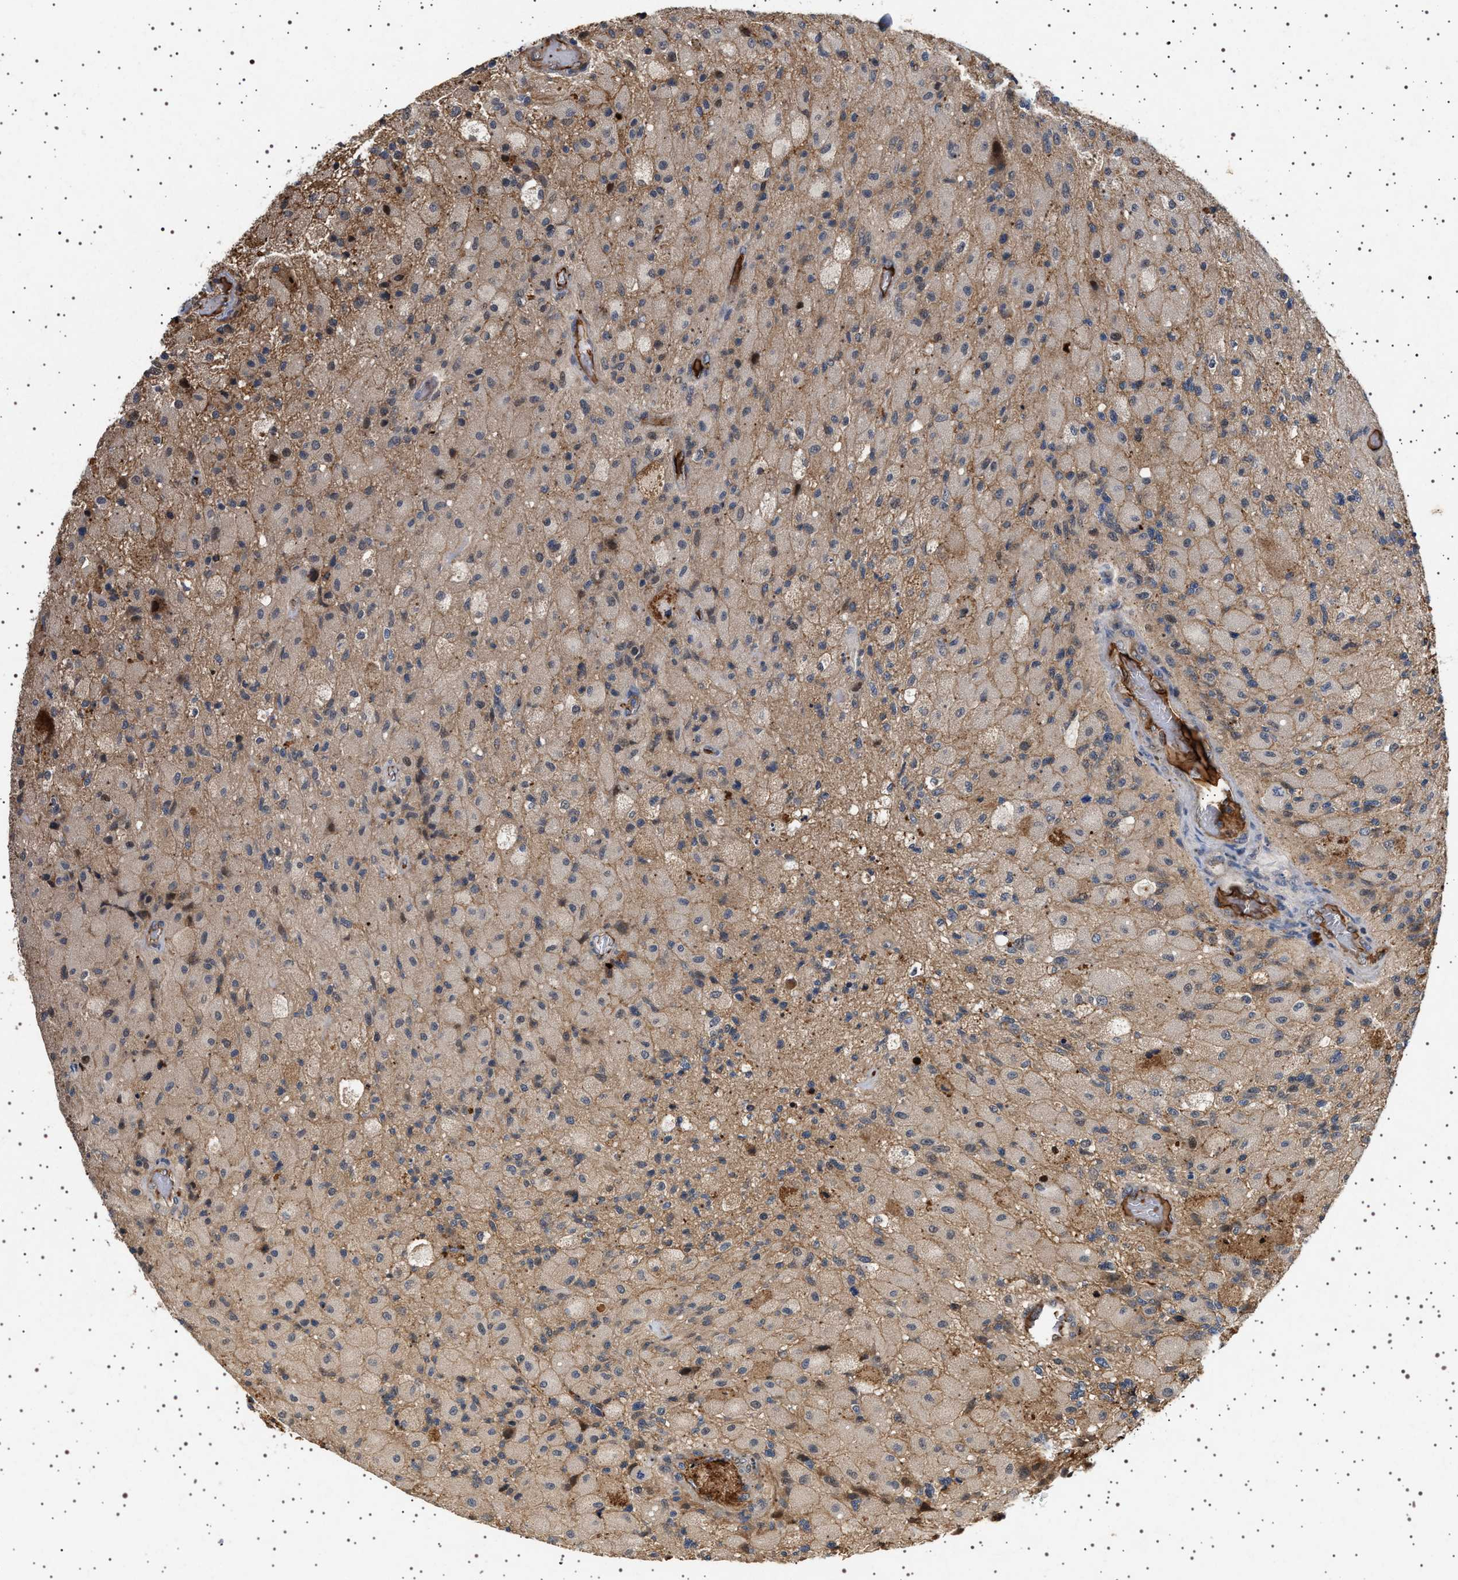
{"staining": {"intensity": "weak", "quantity": ">75%", "location": "cytoplasmic/membranous"}, "tissue": "glioma", "cell_type": "Tumor cells", "image_type": "cancer", "snomed": [{"axis": "morphology", "description": "Normal tissue, NOS"}, {"axis": "morphology", "description": "Glioma, malignant, High grade"}, {"axis": "topography", "description": "Cerebral cortex"}], "caption": "This histopathology image displays immunohistochemistry staining of malignant high-grade glioma, with low weak cytoplasmic/membranous staining in about >75% of tumor cells.", "gene": "FICD", "patient": {"sex": "male", "age": 77}}